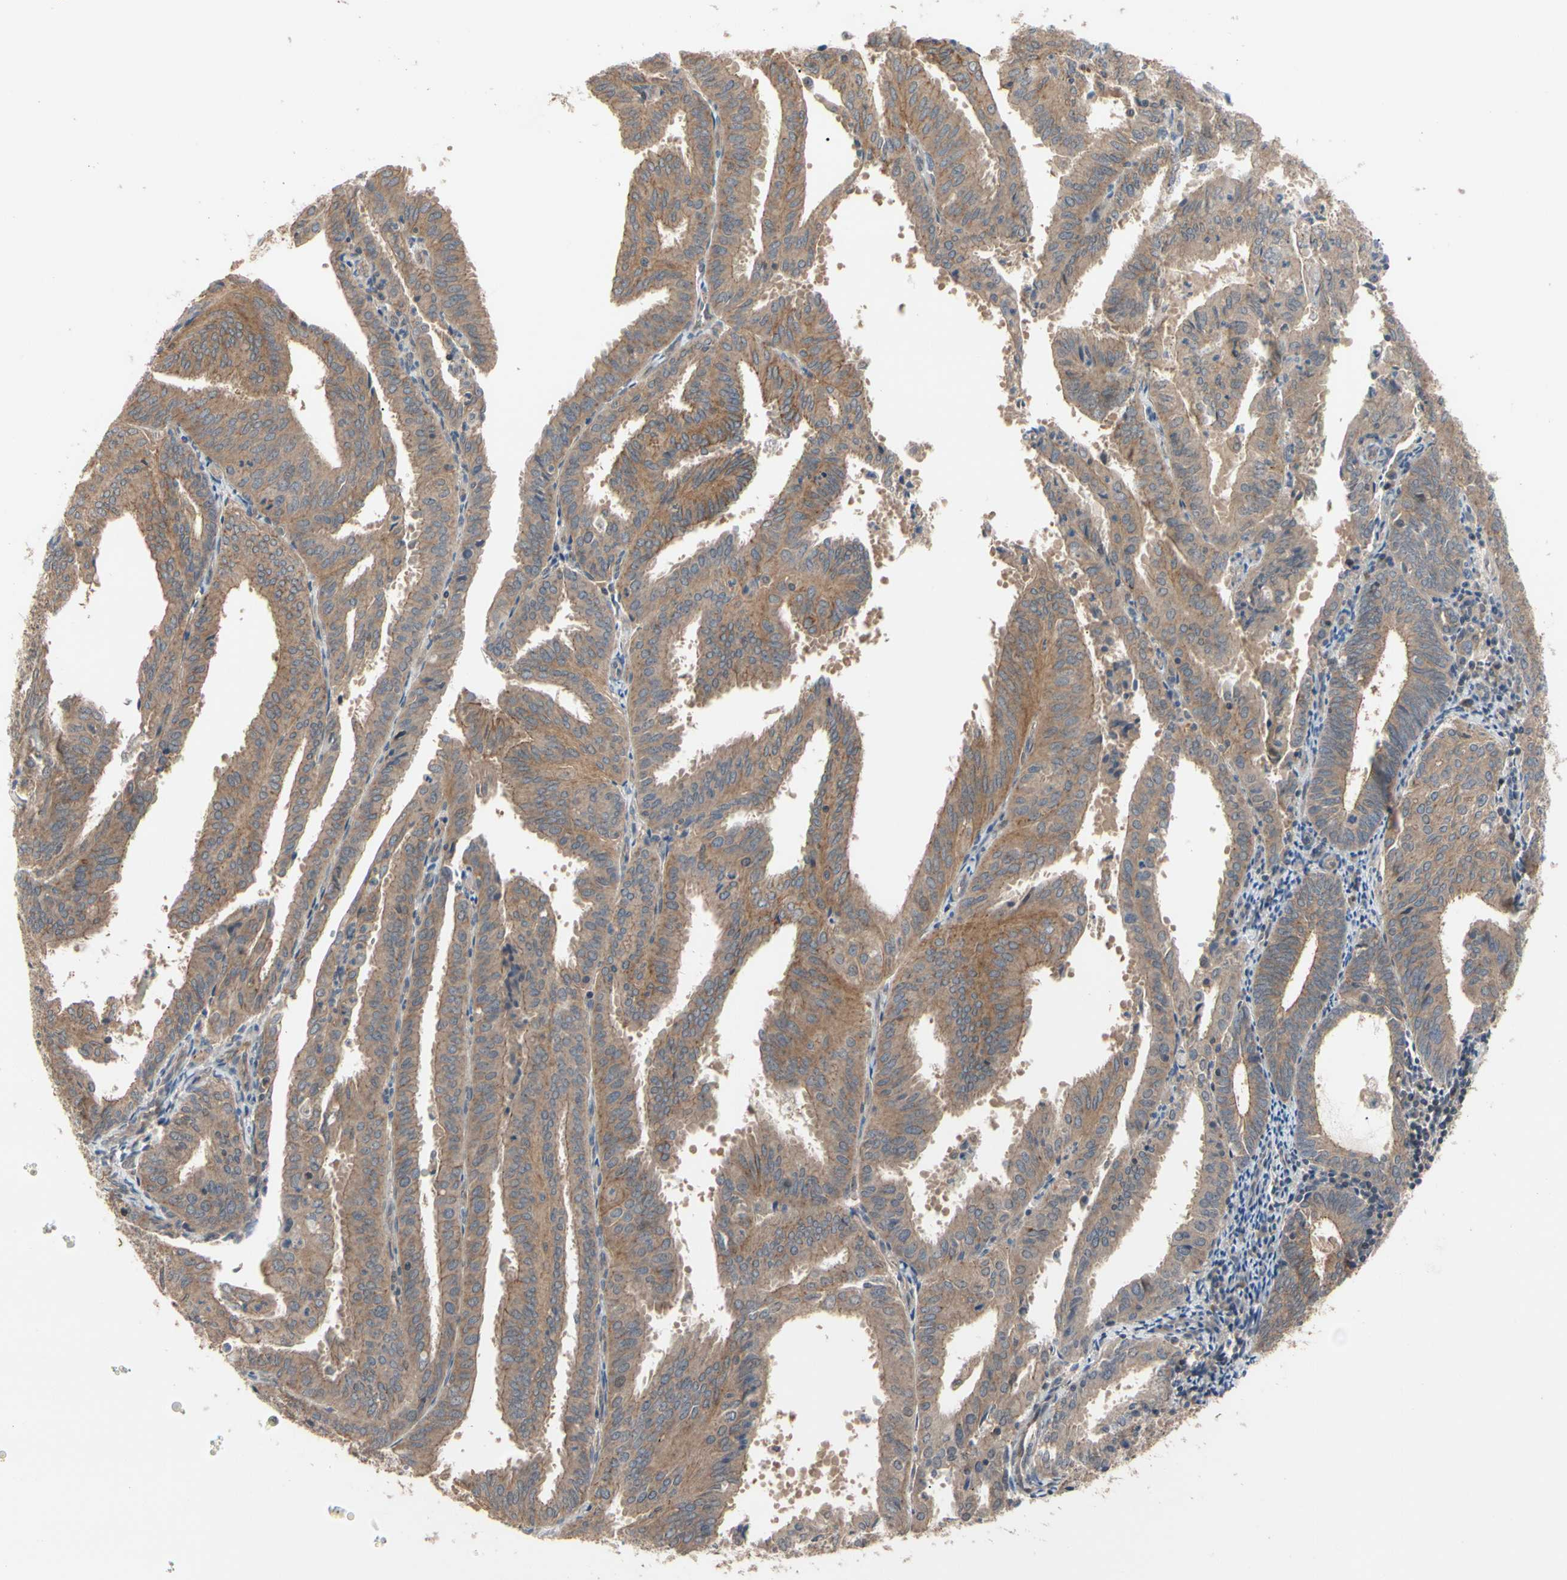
{"staining": {"intensity": "moderate", "quantity": ">75%", "location": "cytoplasmic/membranous"}, "tissue": "endometrial cancer", "cell_type": "Tumor cells", "image_type": "cancer", "snomed": [{"axis": "morphology", "description": "Adenocarcinoma, NOS"}, {"axis": "topography", "description": "Uterus"}], "caption": "IHC image of neoplastic tissue: endometrial adenocarcinoma stained using immunohistochemistry displays medium levels of moderate protein expression localized specifically in the cytoplasmic/membranous of tumor cells, appearing as a cytoplasmic/membranous brown color.", "gene": "DPP8", "patient": {"sex": "female", "age": 60}}